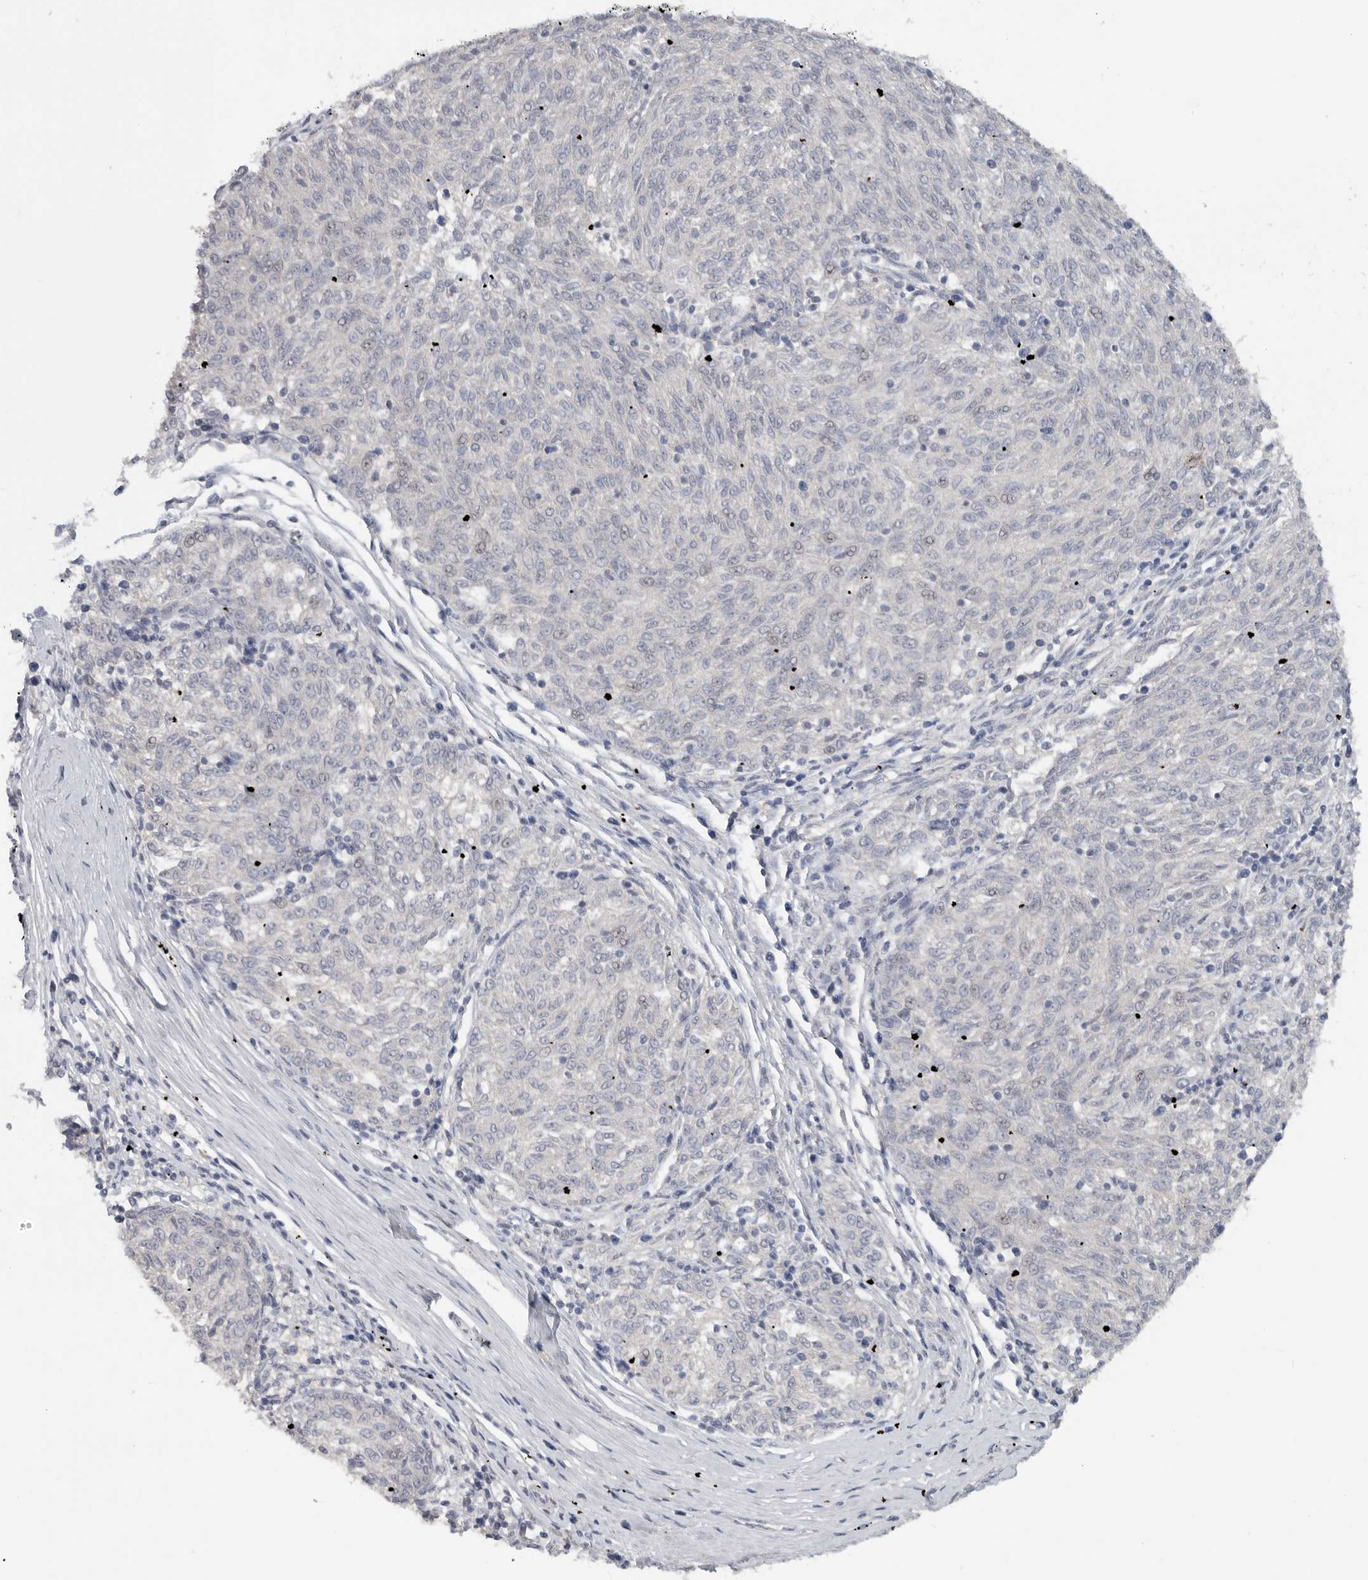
{"staining": {"intensity": "negative", "quantity": "none", "location": "none"}, "tissue": "melanoma", "cell_type": "Tumor cells", "image_type": "cancer", "snomed": [{"axis": "morphology", "description": "Malignant melanoma, NOS"}, {"axis": "topography", "description": "Skin"}], "caption": "This is an immunohistochemistry (IHC) micrograph of human melanoma. There is no staining in tumor cells.", "gene": "REG4", "patient": {"sex": "female", "age": 72}}